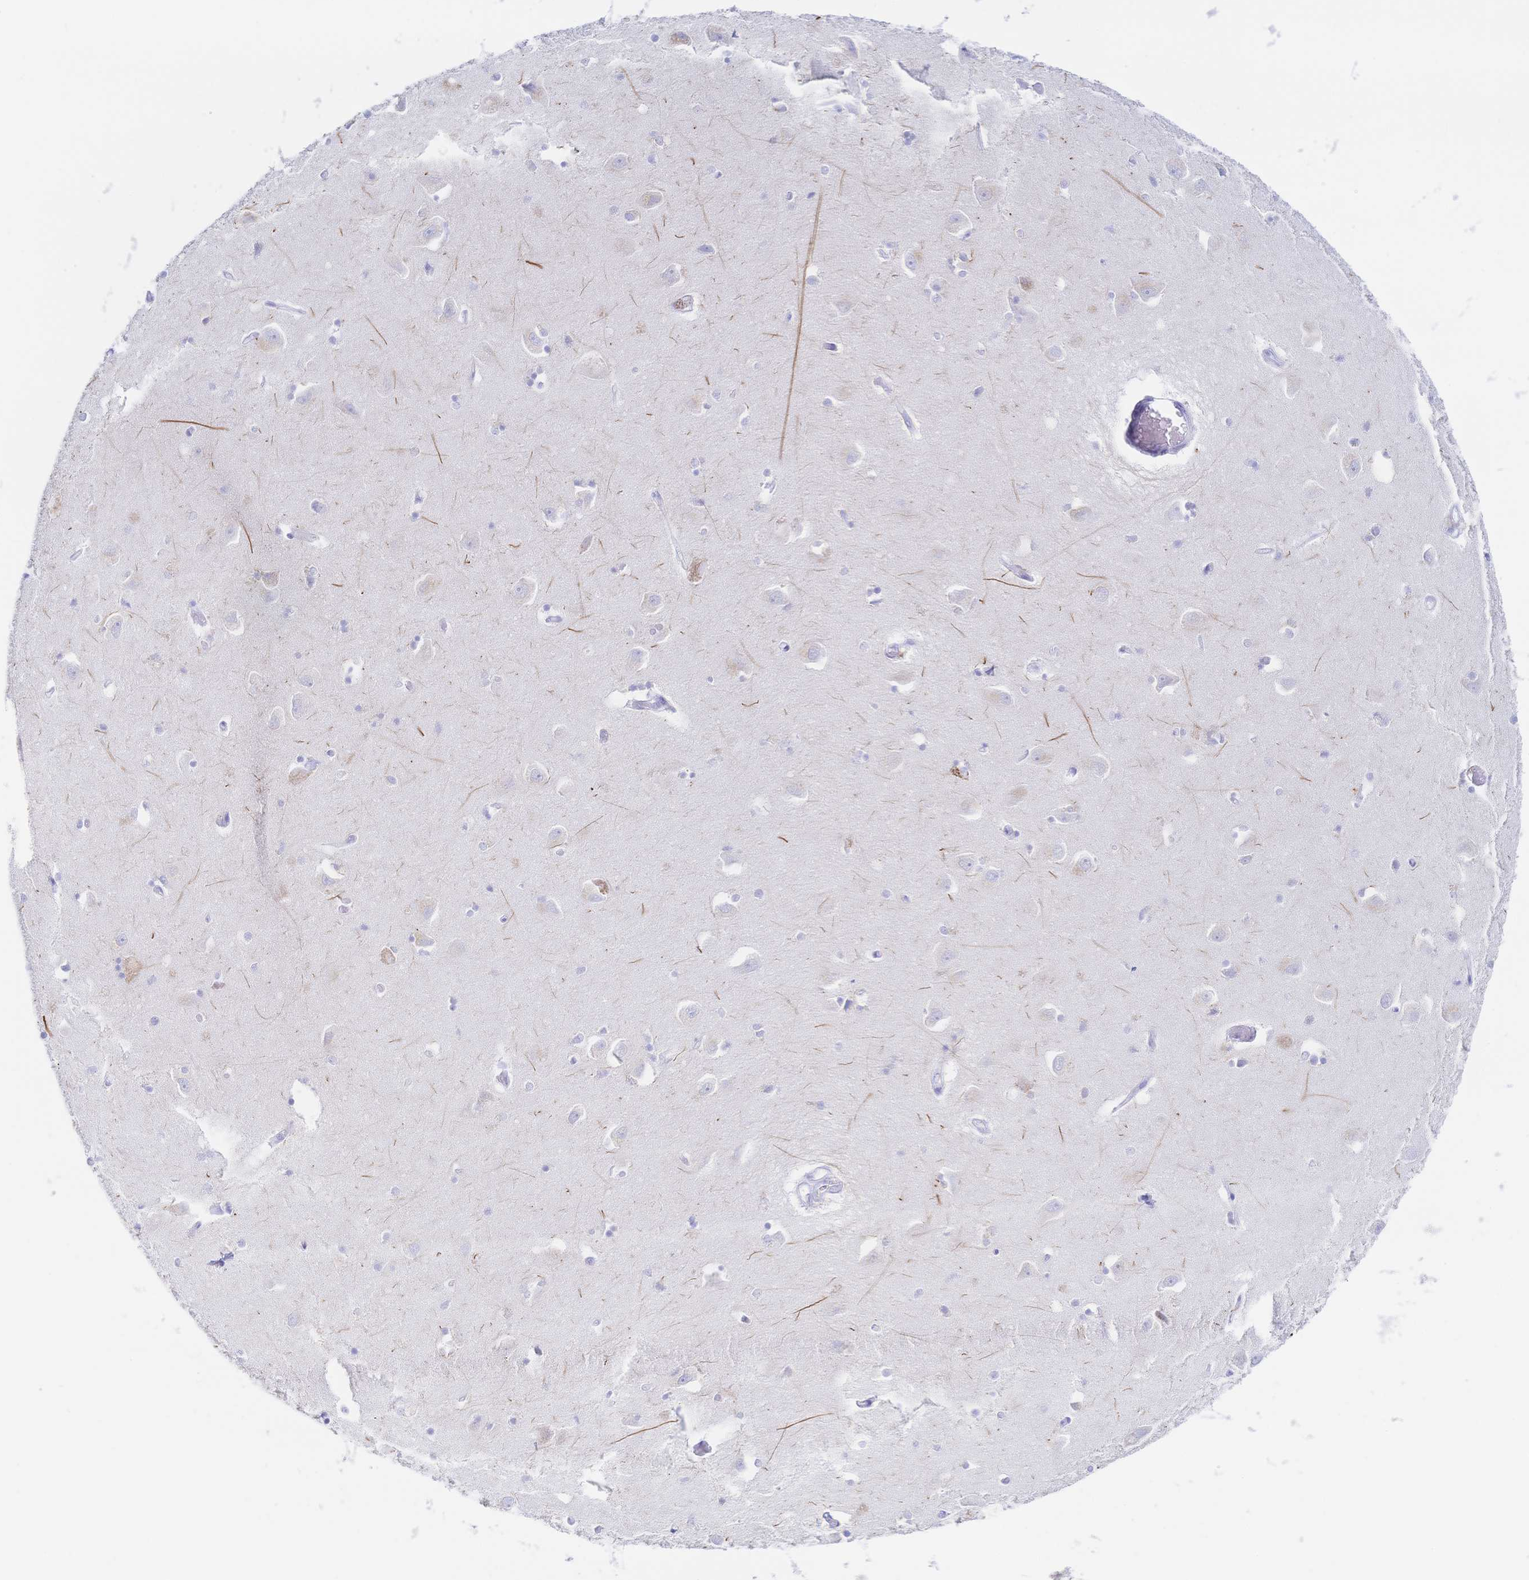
{"staining": {"intensity": "negative", "quantity": "none", "location": "none"}, "tissue": "caudate", "cell_type": "Glial cells", "image_type": "normal", "snomed": [{"axis": "morphology", "description": "Normal tissue, NOS"}, {"axis": "topography", "description": "Lateral ventricle wall"}, {"axis": "topography", "description": "Hippocampus"}], "caption": "Immunohistochemical staining of normal human caudate displays no significant expression in glial cells. (DAB immunohistochemistry (IHC), high magnification).", "gene": "SIAH3", "patient": {"sex": "female", "age": 63}}